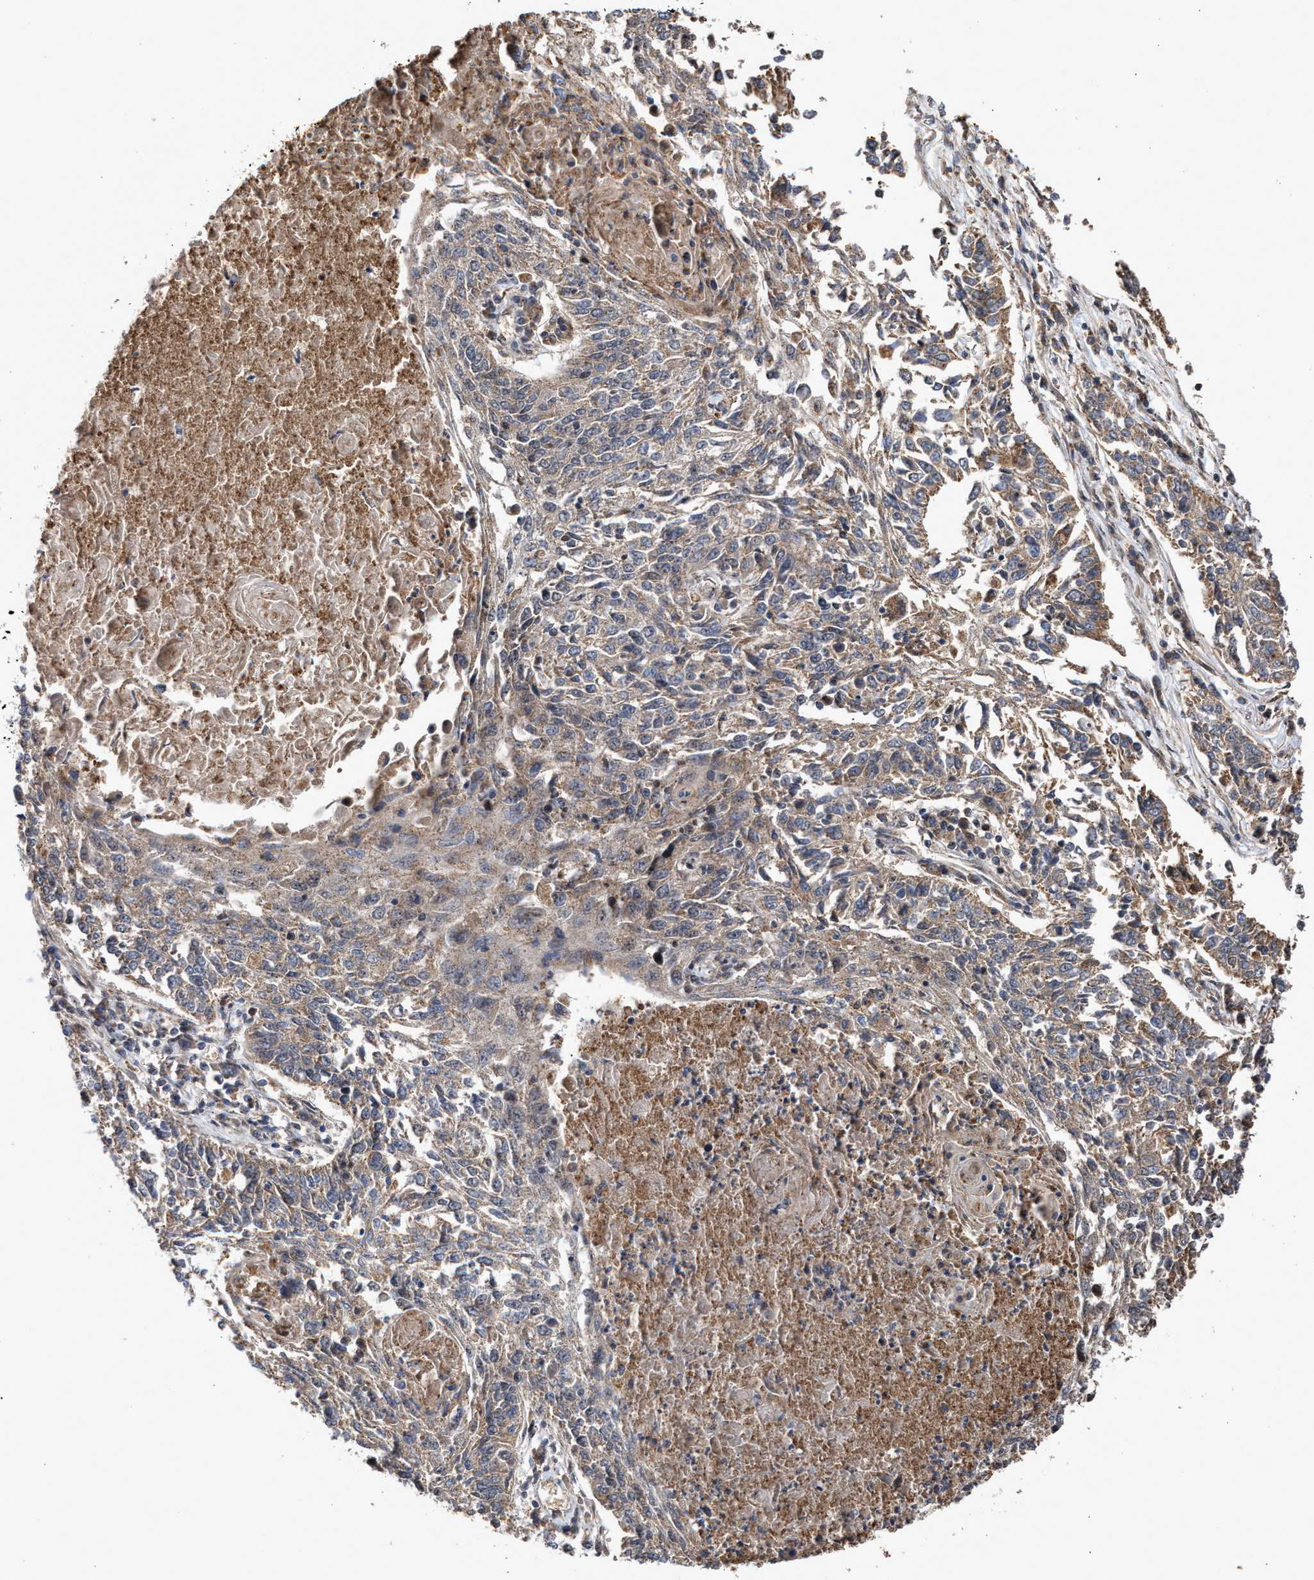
{"staining": {"intensity": "weak", "quantity": ">75%", "location": "cytoplasmic/membranous"}, "tissue": "lung cancer", "cell_type": "Tumor cells", "image_type": "cancer", "snomed": [{"axis": "morphology", "description": "Normal tissue, NOS"}, {"axis": "morphology", "description": "Squamous cell carcinoma, NOS"}, {"axis": "topography", "description": "Cartilage tissue"}, {"axis": "topography", "description": "Bronchus"}, {"axis": "topography", "description": "Lung"}], "caption": "Lung cancer (squamous cell carcinoma) stained with DAB immunohistochemistry (IHC) reveals low levels of weak cytoplasmic/membranous positivity in about >75% of tumor cells. Immunohistochemistry stains the protein of interest in brown and the nuclei are stained blue.", "gene": "EXOSC2", "patient": {"sex": "female", "age": 49}}